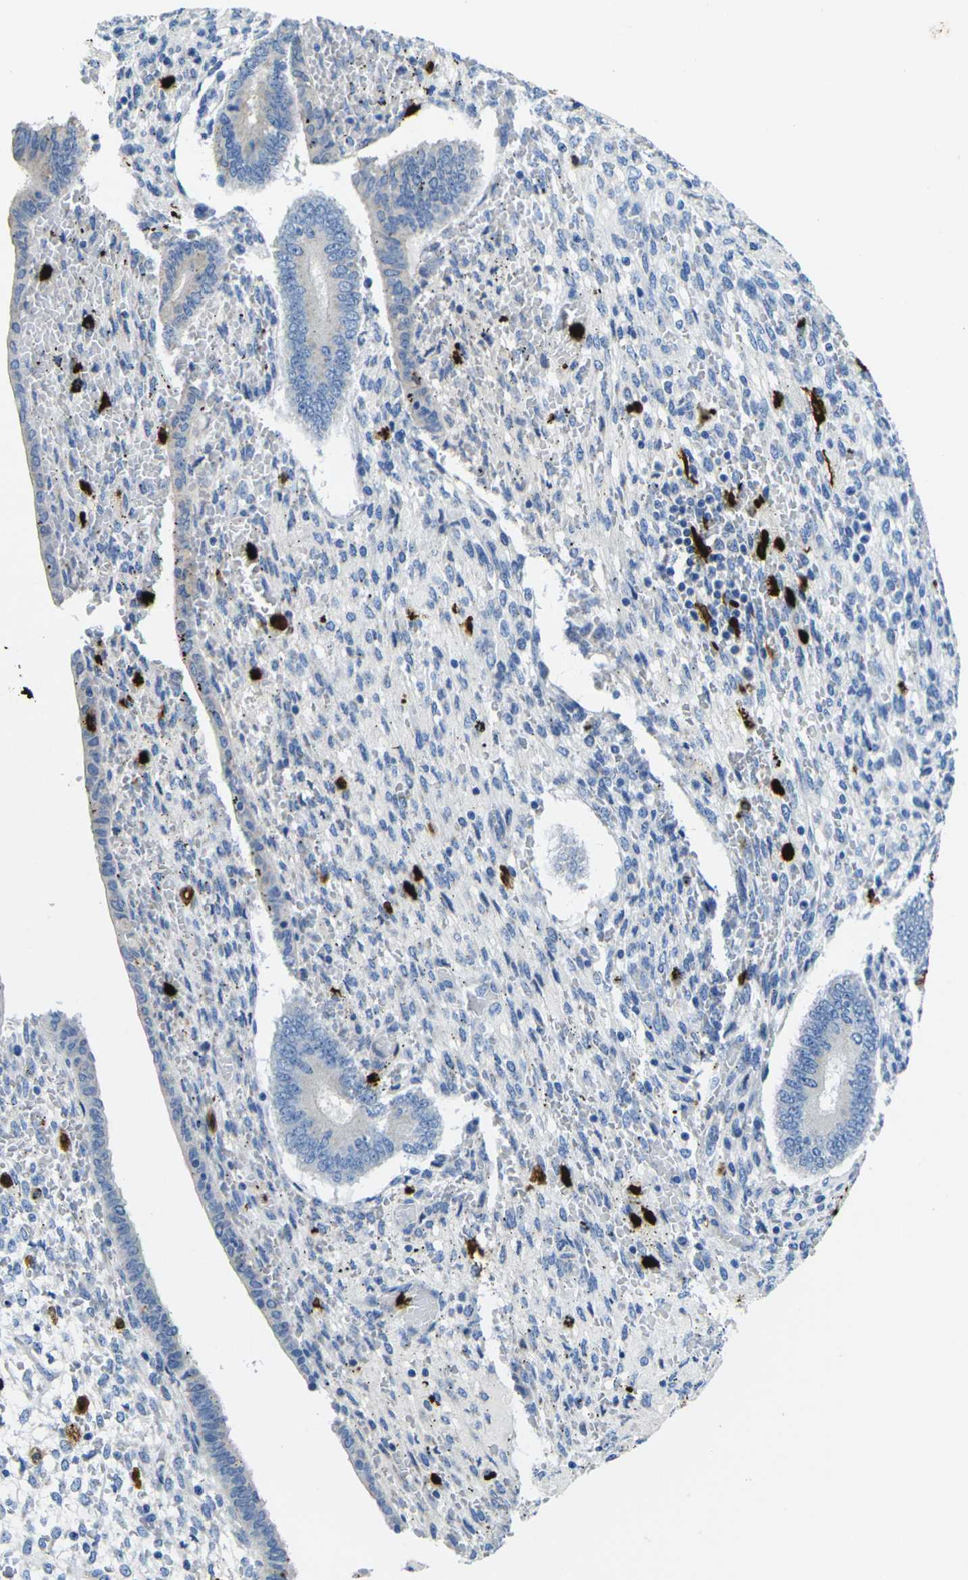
{"staining": {"intensity": "moderate", "quantity": "<25%", "location": "cytoplasmic/membranous"}, "tissue": "endometrium", "cell_type": "Cells in endometrial stroma", "image_type": "normal", "snomed": [{"axis": "morphology", "description": "Normal tissue, NOS"}, {"axis": "topography", "description": "Endometrium"}], "caption": "Cells in endometrial stroma display low levels of moderate cytoplasmic/membranous positivity in approximately <25% of cells in unremarkable human endometrium. The staining is performed using DAB (3,3'-diaminobenzidine) brown chromogen to label protein expression. The nuclei are counter-stained blue using hematoxylin.", "gene": "S100A9", "patient": {"sex": "female", "age": 42}}